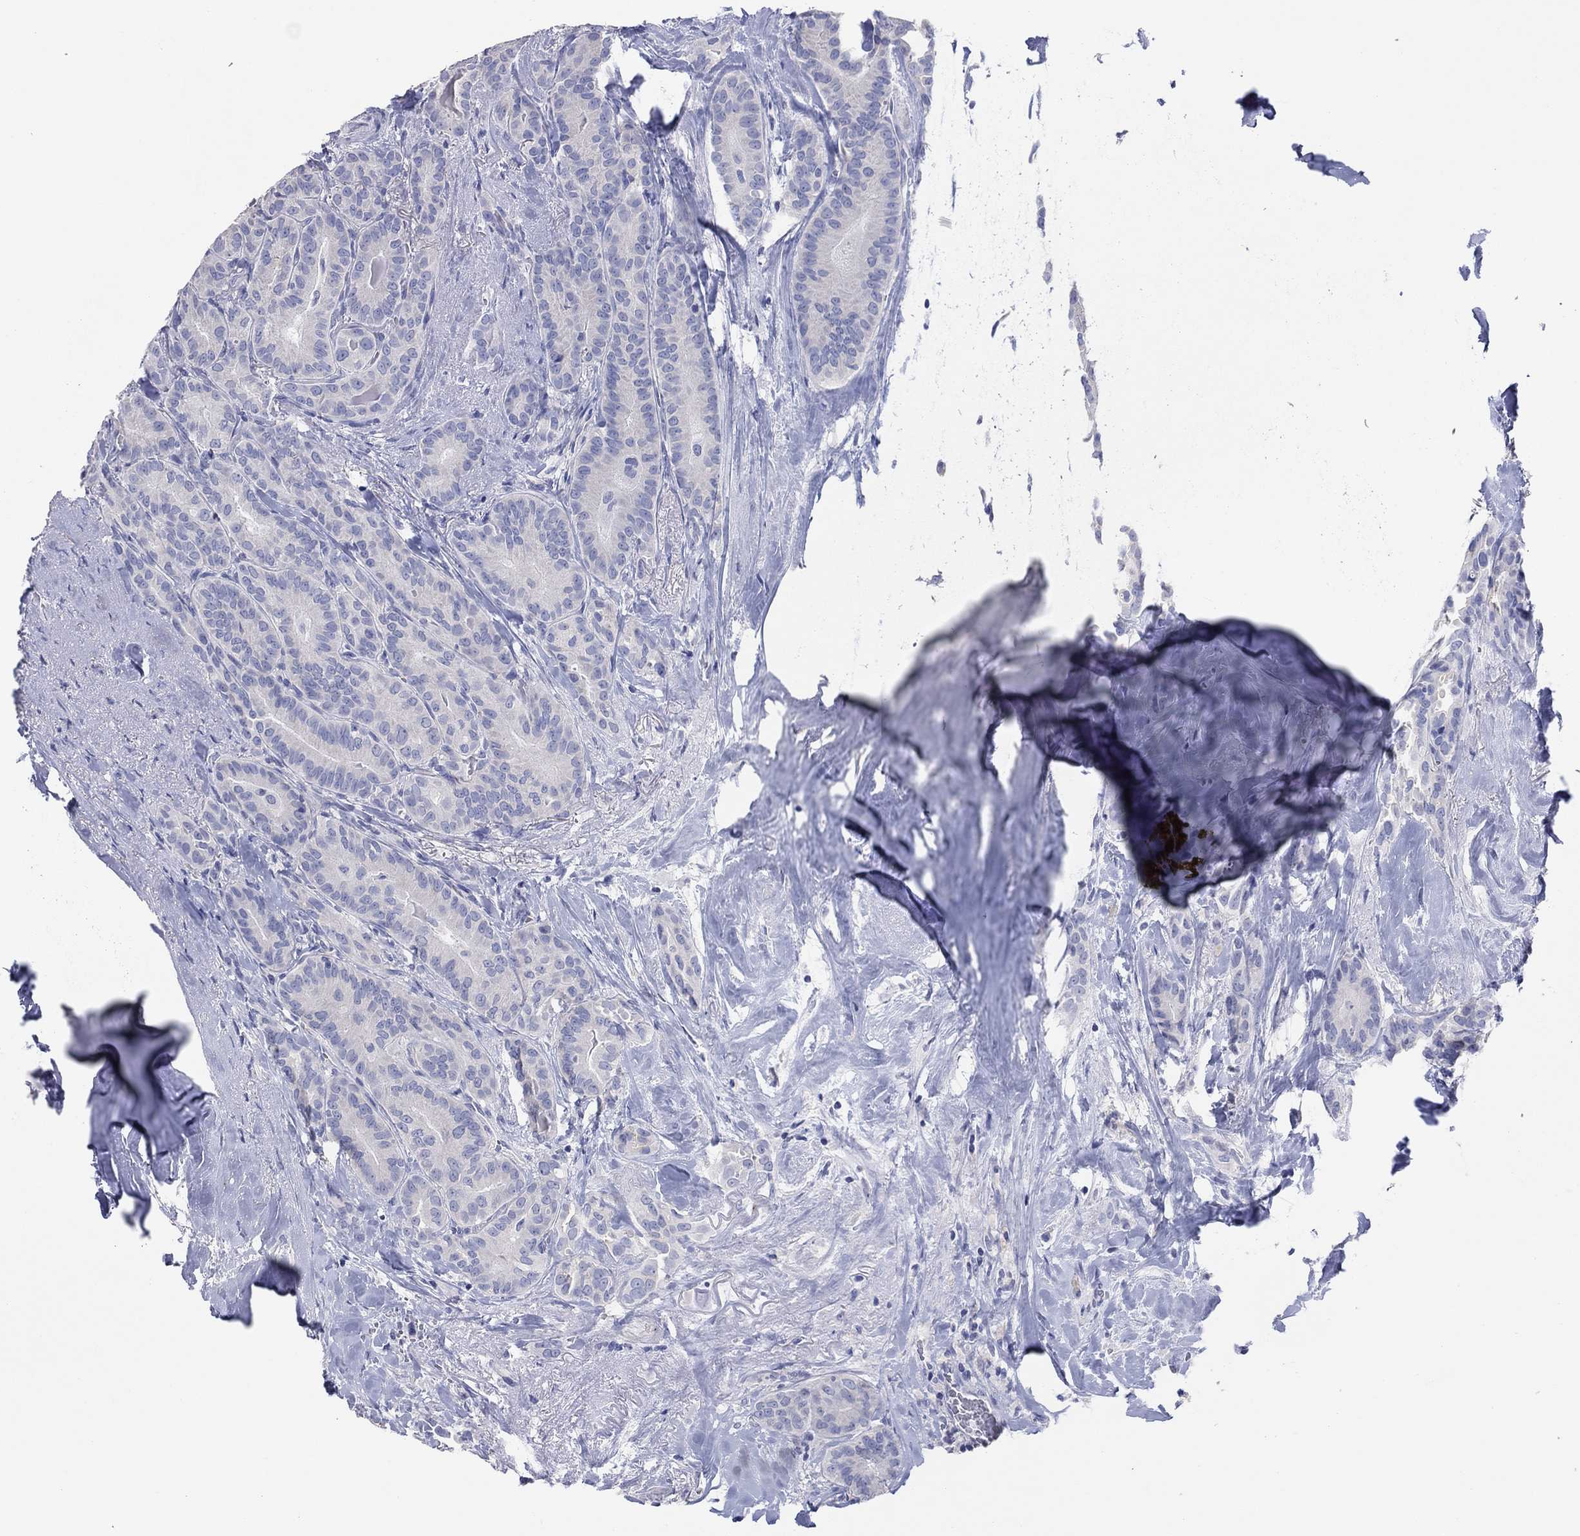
{"staining": {"intensity": "negative", "quantity": "none", "location": "none"}, "tissue": "thyroid cancer", "cell_type": "Tumor cells", "image_type": "cancer", "snomed": [{"axis": "morphology", "description": "Papillary adenocarcinoma, NOS"}, {"axis": "topography", "description": "Thyroid gland"}], "caption": "IHC of thyroid cancer (papillary adenocarcinoma) demonstrates no staining in tumor cells.", "gene": "CPNE6", "patient": {"sex": "male", "age": 61}}